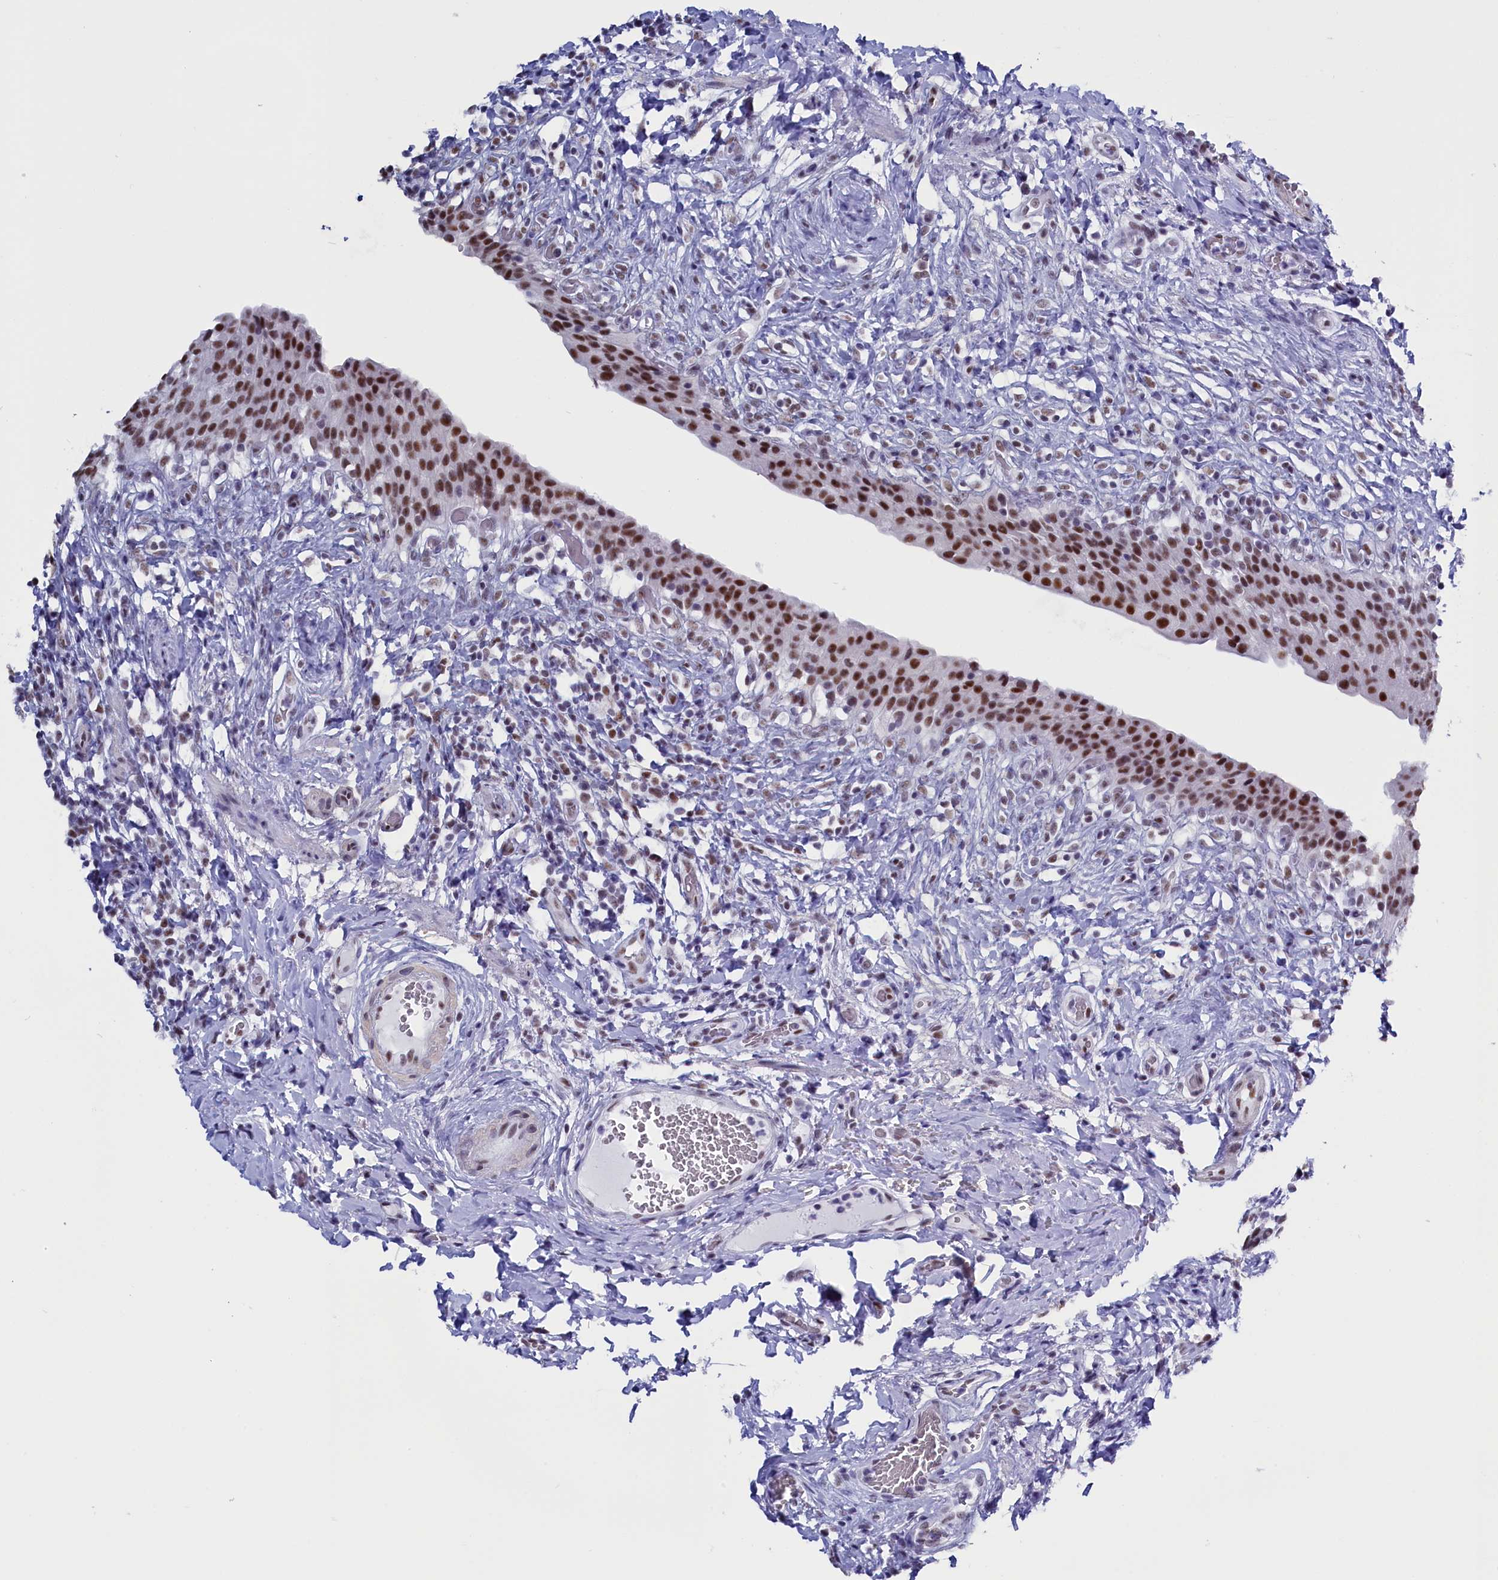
{"staining": {"intensity": "strong", "quantity": ">75%", "location": "nuclear"}, "tissue": "urinary bladder", "cell_type": "Urothelial cells", "image_type": "normal", "snomed": [{"axis": "morphology", "description": "Normal tissue, NOS"}, {"axis": "morphology", "description": "Inflammation, NOS"}, {"axis": "topography", "description": "Urinary bladder"}], "caption": "Immunohistochemical staining of benign urinary bladder reveals high levels of strong nuclear expression in about >75% of urothelial cells. The staining was performed using DAB, with brown indicating positive protein expression. Nuclei are stained blue with hematoxylin.", "gene": "CD2BP2", "patient": {"sex": "male", "age": 64}}